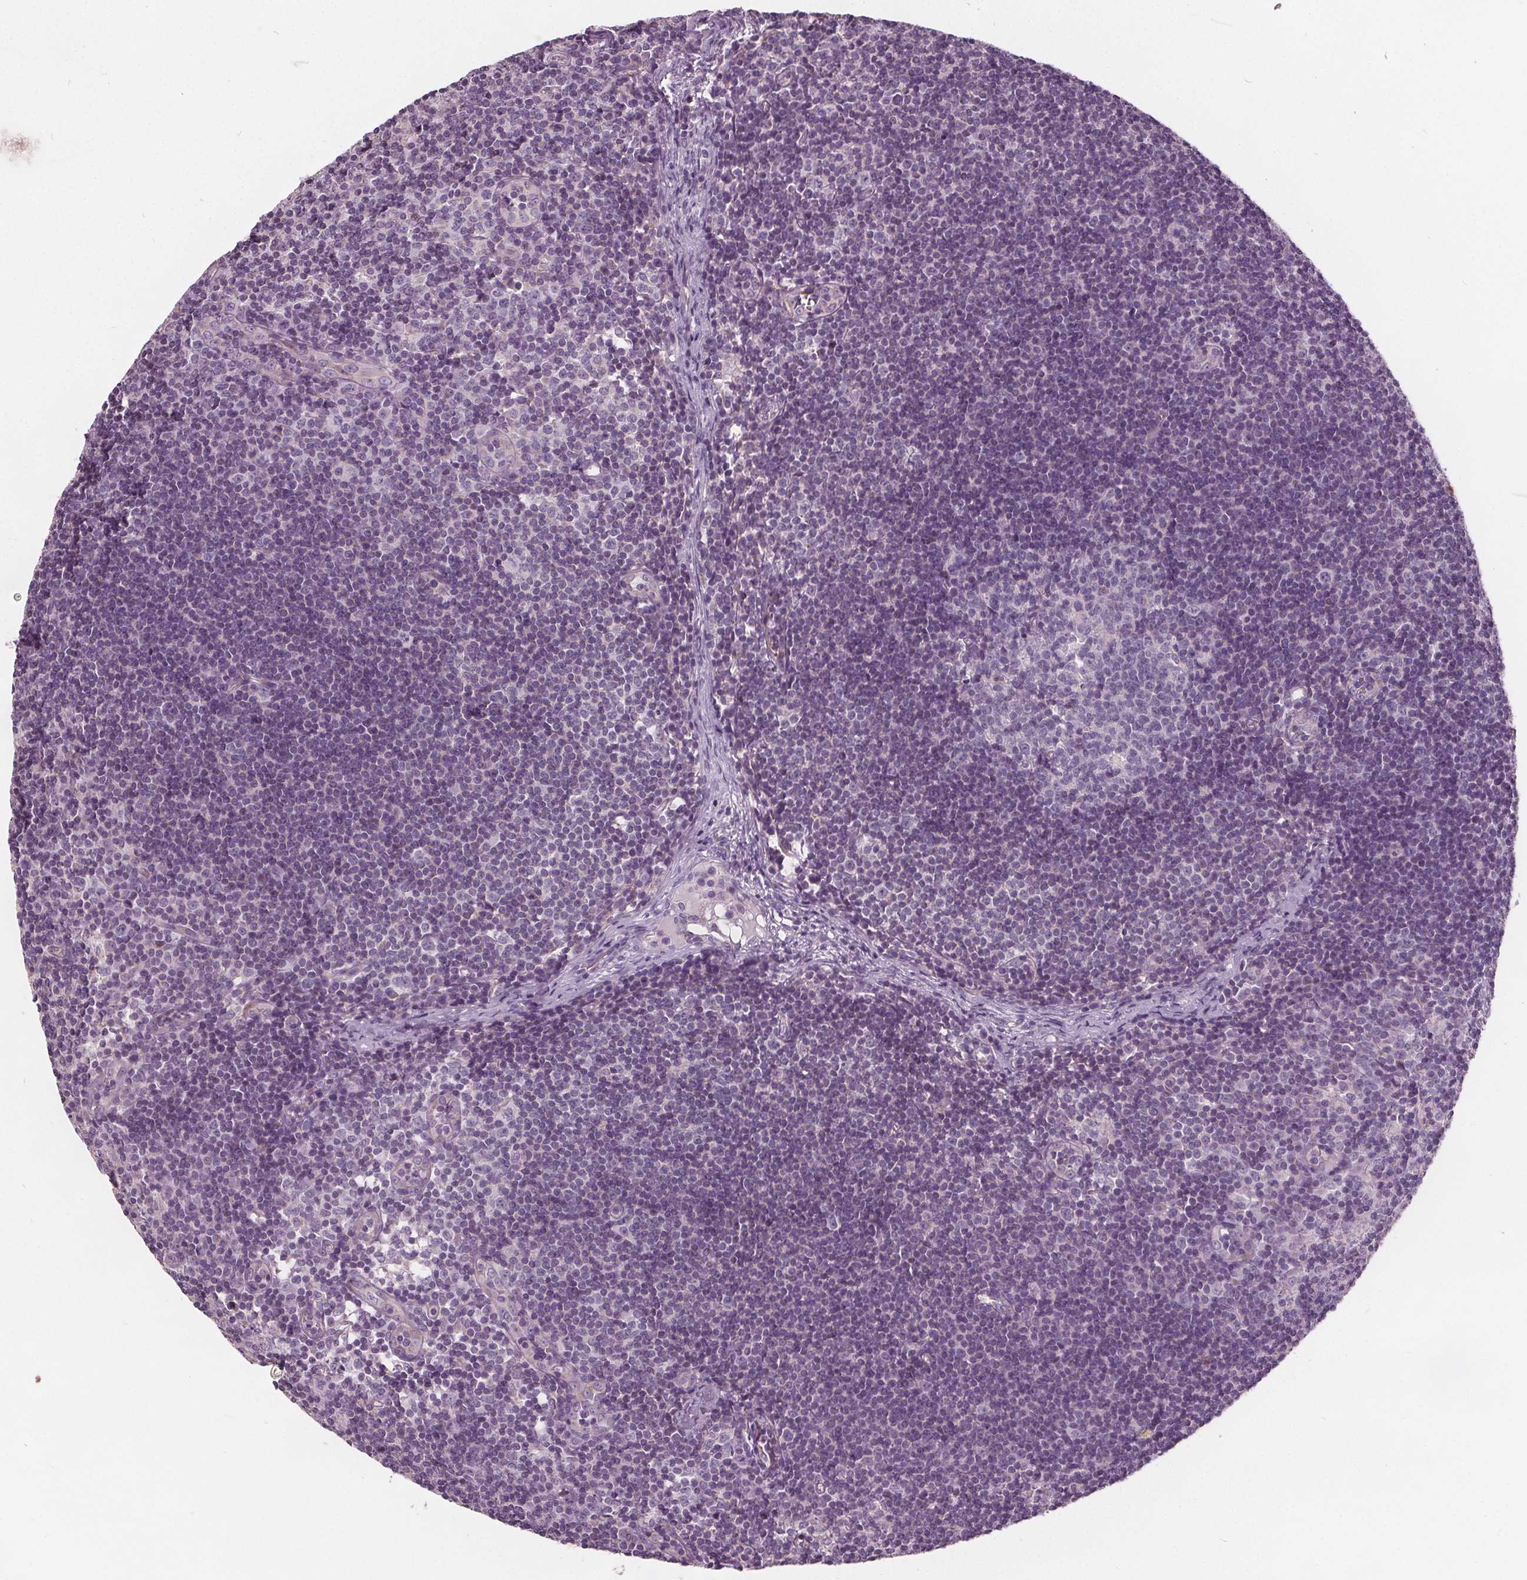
{"staining": {"intensity": "negative", "quantity": "none", "location": "none"}, "tissue": "lymph node", "cell_type": "Germinal center cells", "image_type": "normal", "snomed": [{"axis": "morphology", "description": "Normal tissue, NOS"}, {"axis": "topography", "description": "Lymph node"}], "caption": "Image shows no significant protein staining in germinal center cells of unremarkable lymph node. (Stains: DAB immunohistochemistry with hematoxylin counter stain, Microscopy: brightfield microscopy at high magnification).", "gene": "ECI2", "patient": {"sex": "female", "age": 41}}